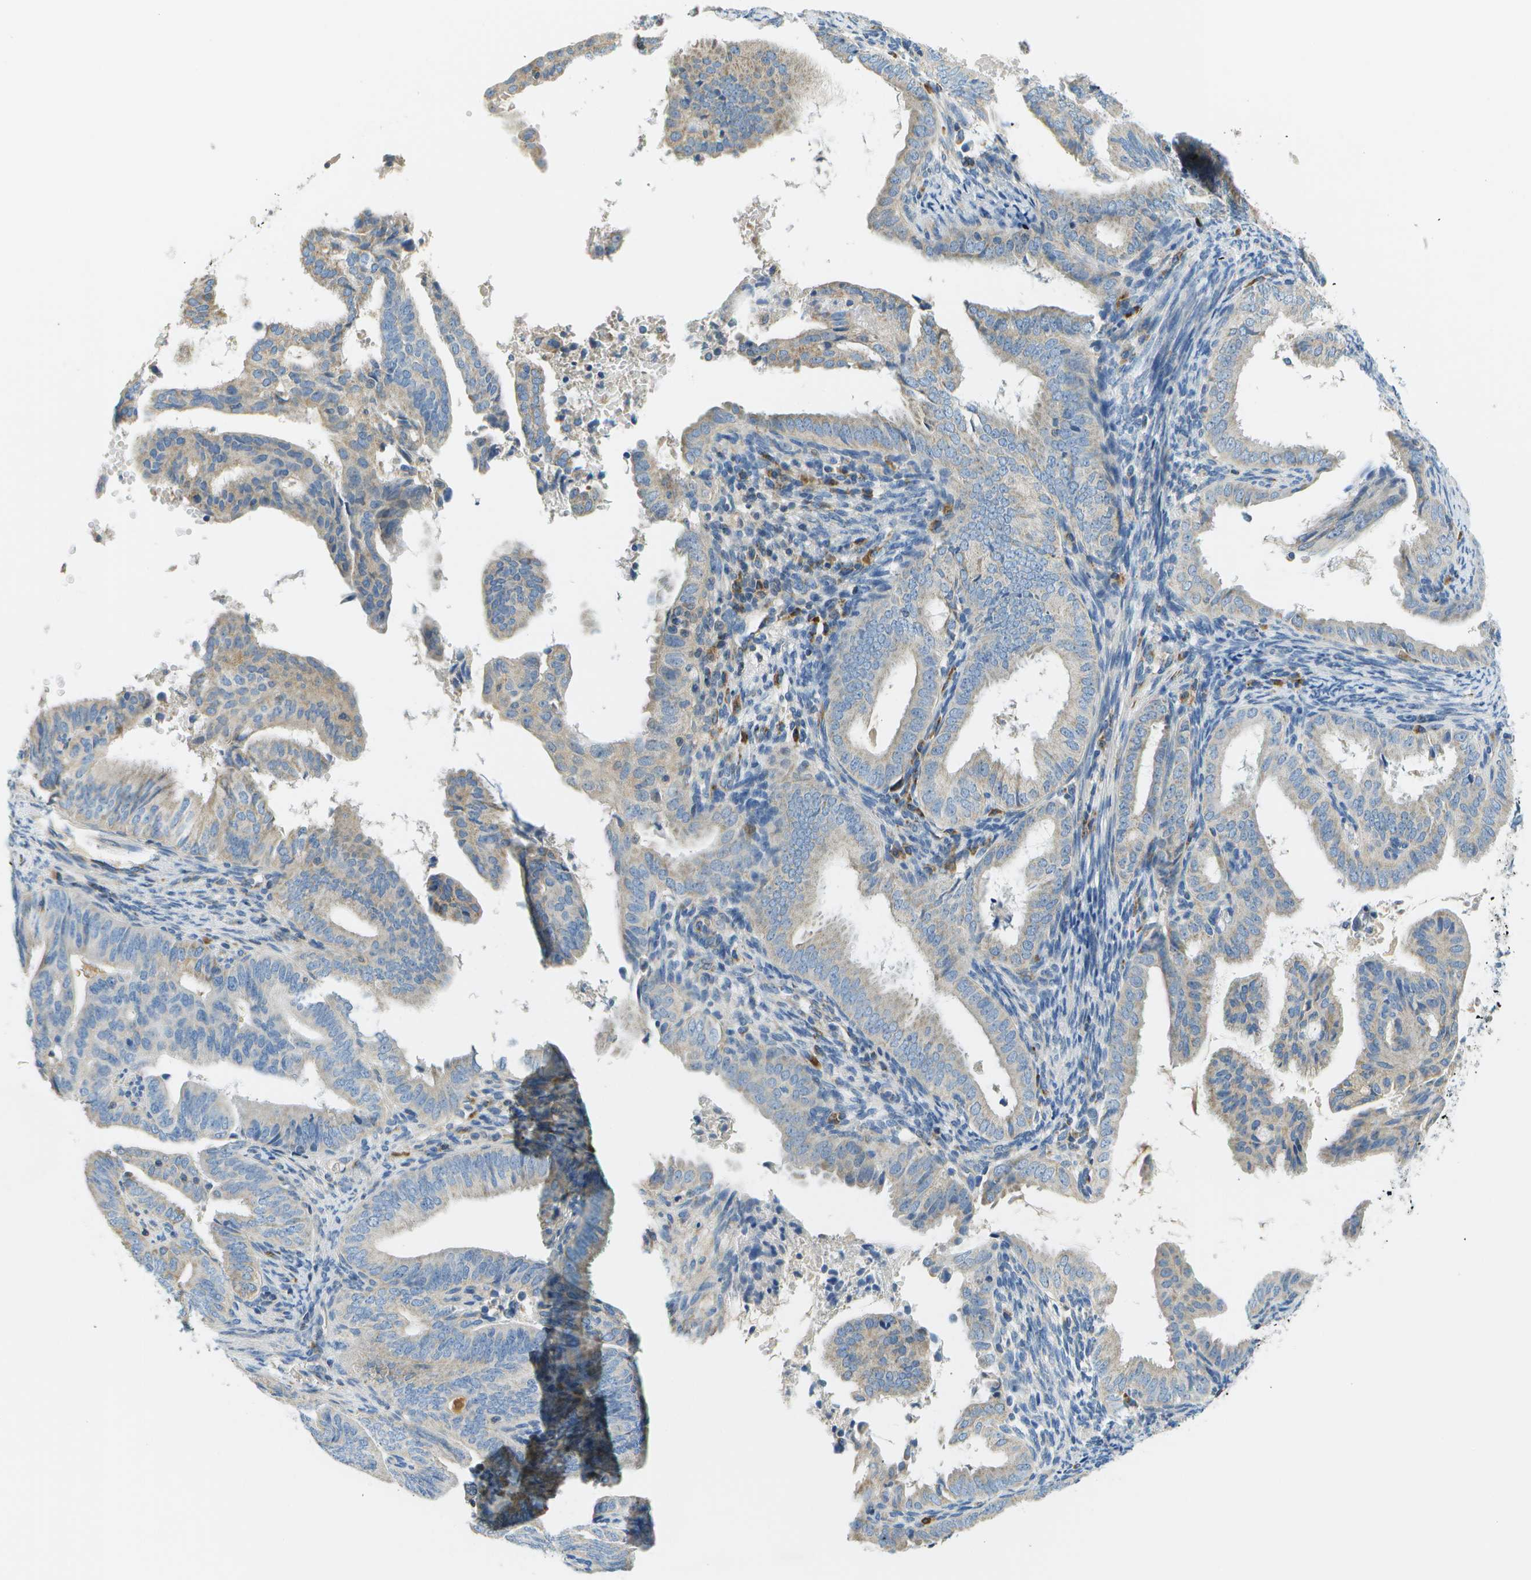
{"staining": {"intensity": "weak", "quantity": "25%-75%", "location": "cytoplasmic/membranous"}, "tissue": "endometrial cancer", "cell_type": "Tumor cells", "image_type": "cancer", "snomed": [{"axis": "morphology", "description": "Adenocarcinoma, NOS"}, {"axis": "topography", "description": "Endometrium"}], "caption": "Brown immunohistochemical staining in endometrial cancer (adenocarcinoma) reveals weak cytoplasmic/membranous staining in approximately 25%-75% of tumor cells.", "gene": "PTGIS", "patient": {"sex": "female", "age": 58}}